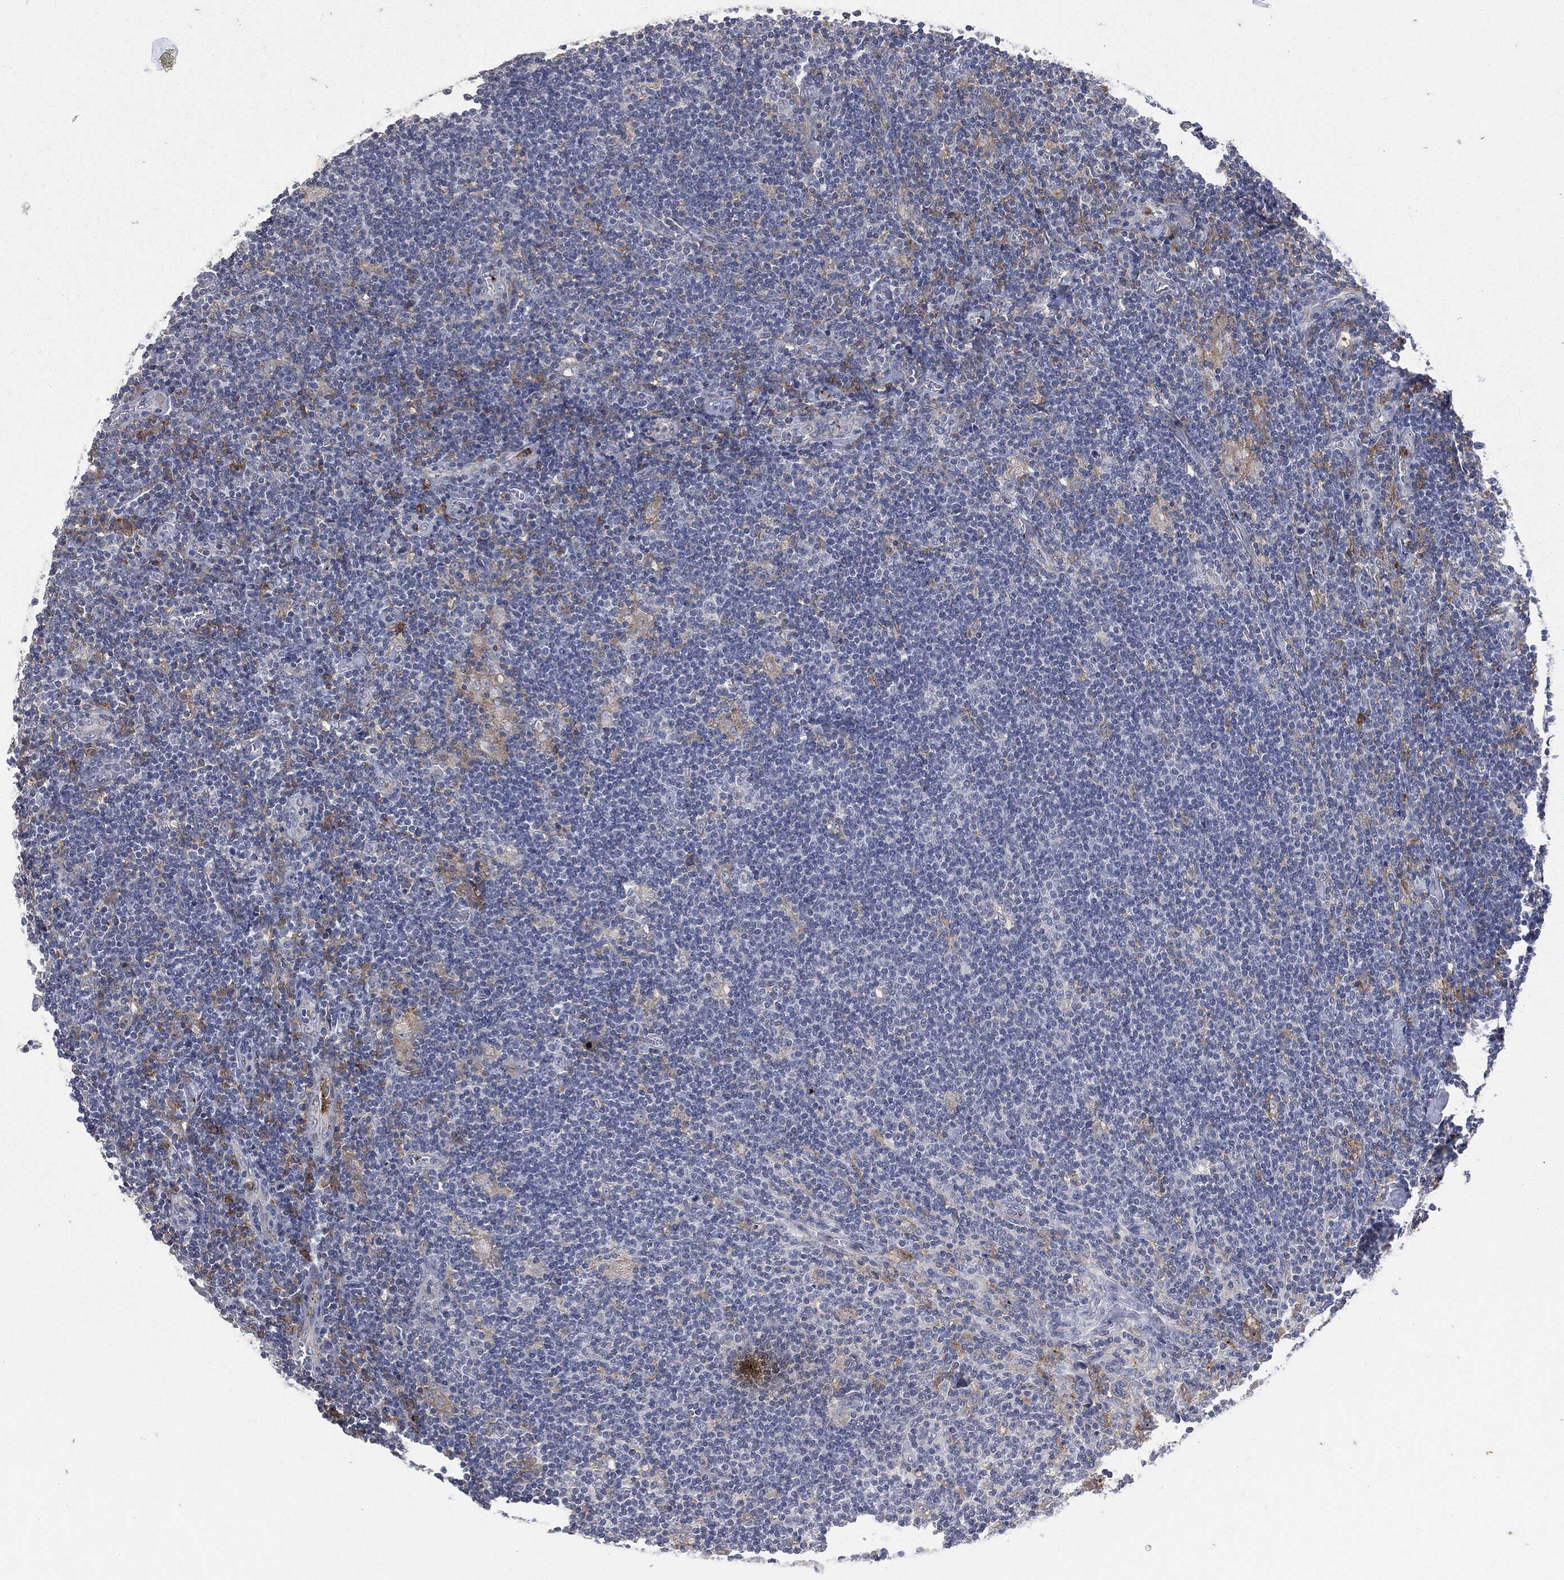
{"staining": {"intensity": "weak", "quantity": "25%-75%", "location": "cytoplasmic/membranous"}, "tissue": "lymphoma", "cell_type": "Tumor cells", "image_type": "cancer", "snomed": [{"axis": "morphology", "description": "Hodgkin's disease, NOS"}, {"axis": "topography", "description": "Lymph node"}], "caption": "This photomicrograph demonstrates immunohistochemistry (IHC) staining of Hodgkin's disease, with low weak cytoplasmic/membranous expression in approximately 25%-75% of tumor cells.", "gene": "CD33", "patient": {"sex": "male", "age": 40}}